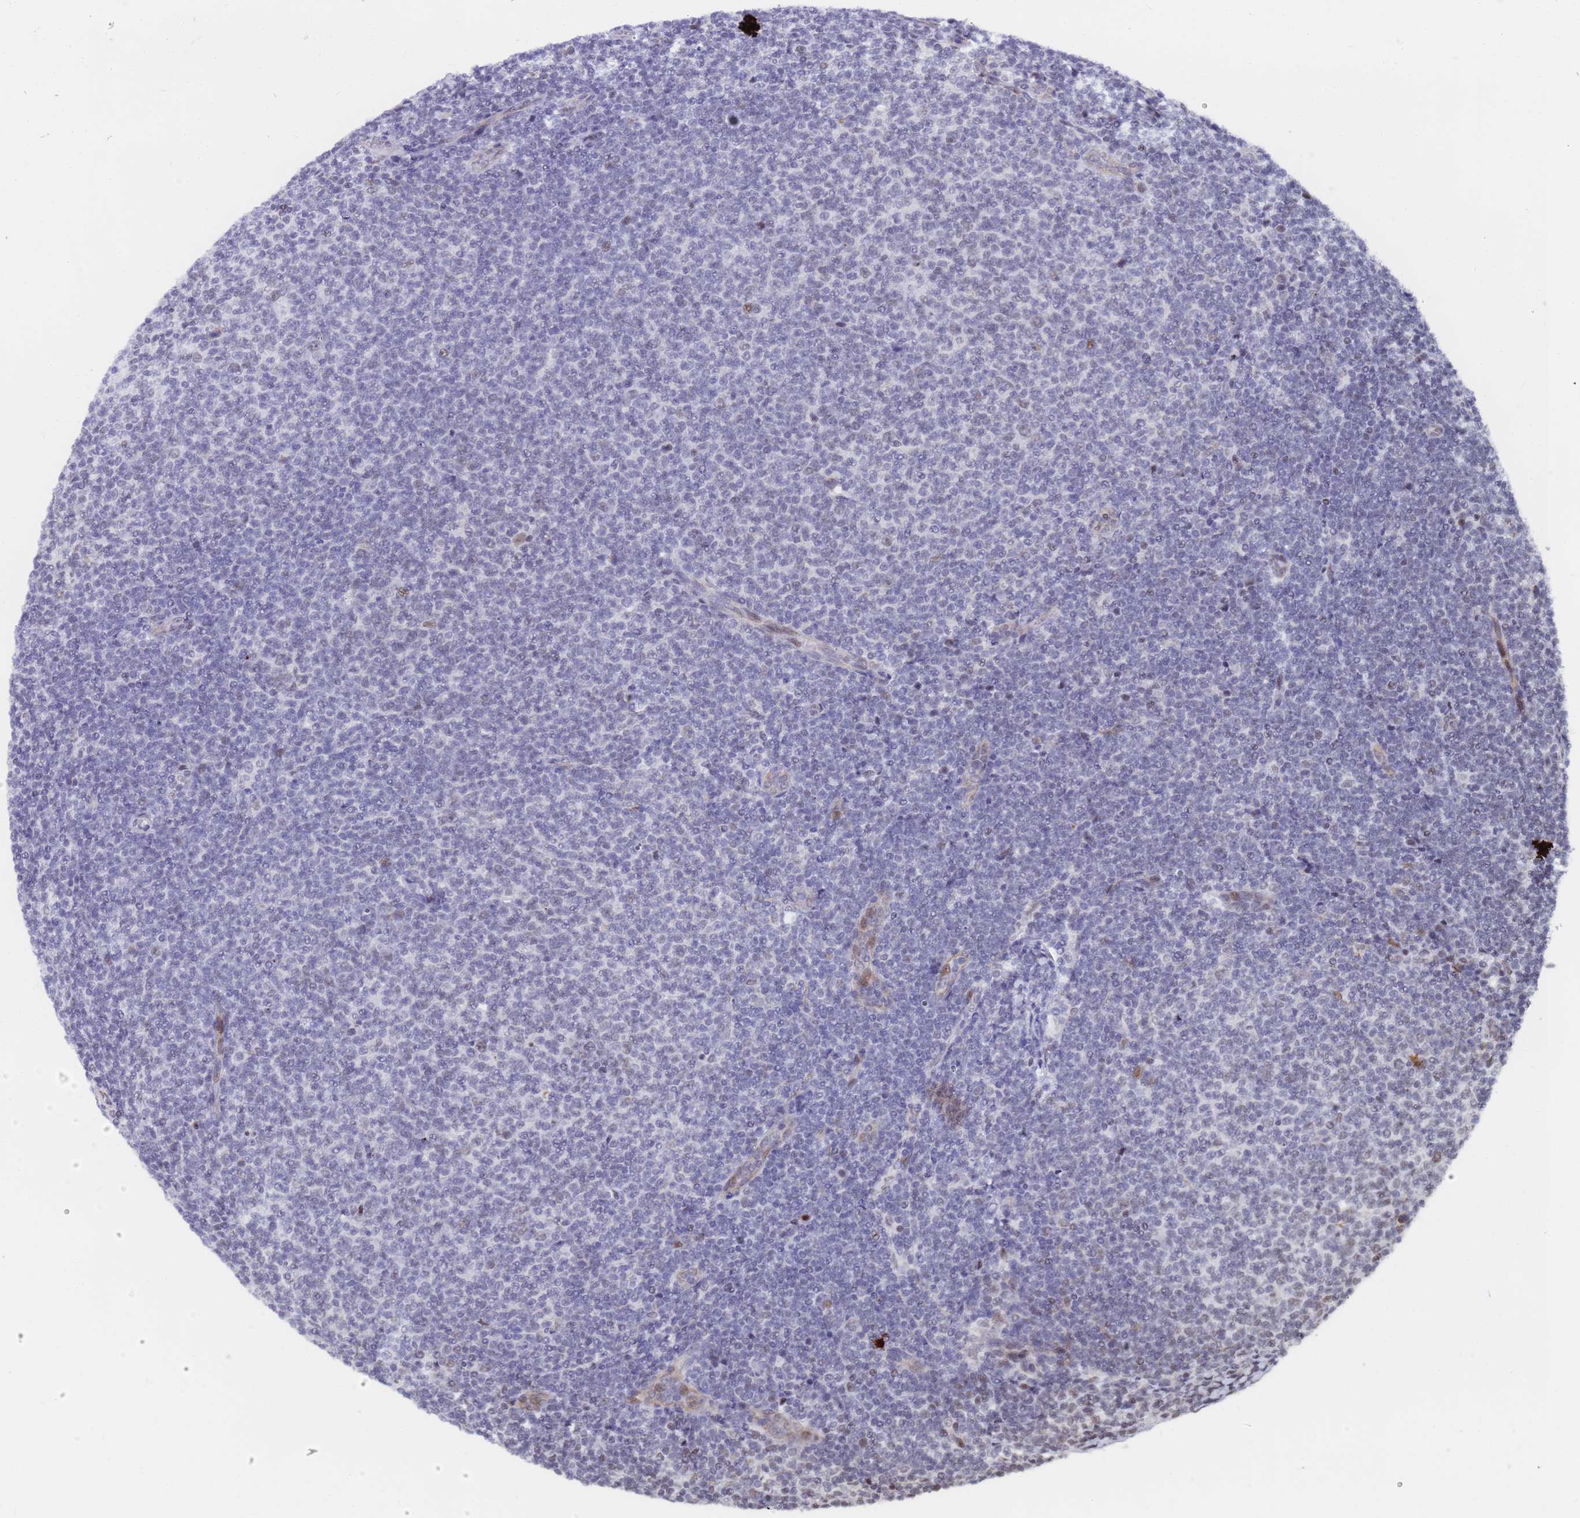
{"staining": {"intensity": "negative", "quantity": "none", "location": "none"}, "tissue": "lymphoma", "cell_type": "Tumor cells", "image_type": "cancer", "snomed": [{"axis": "morphology", "description": "Malignant lymphoma, non-Hodgkin's type, Low grade"}, {"axis": "topography", "description": "Lymph node"}], "caption": "This photomicrograph is of low-grade malignant lymphoma, non-Hodgkin's type stained with IHC to label a protein in brown with the nuclei are counter-stained blue. There is no expression in tumor cells.", "gene": "CKMT1A", "patient": {"sex": "male", "age": 66}}